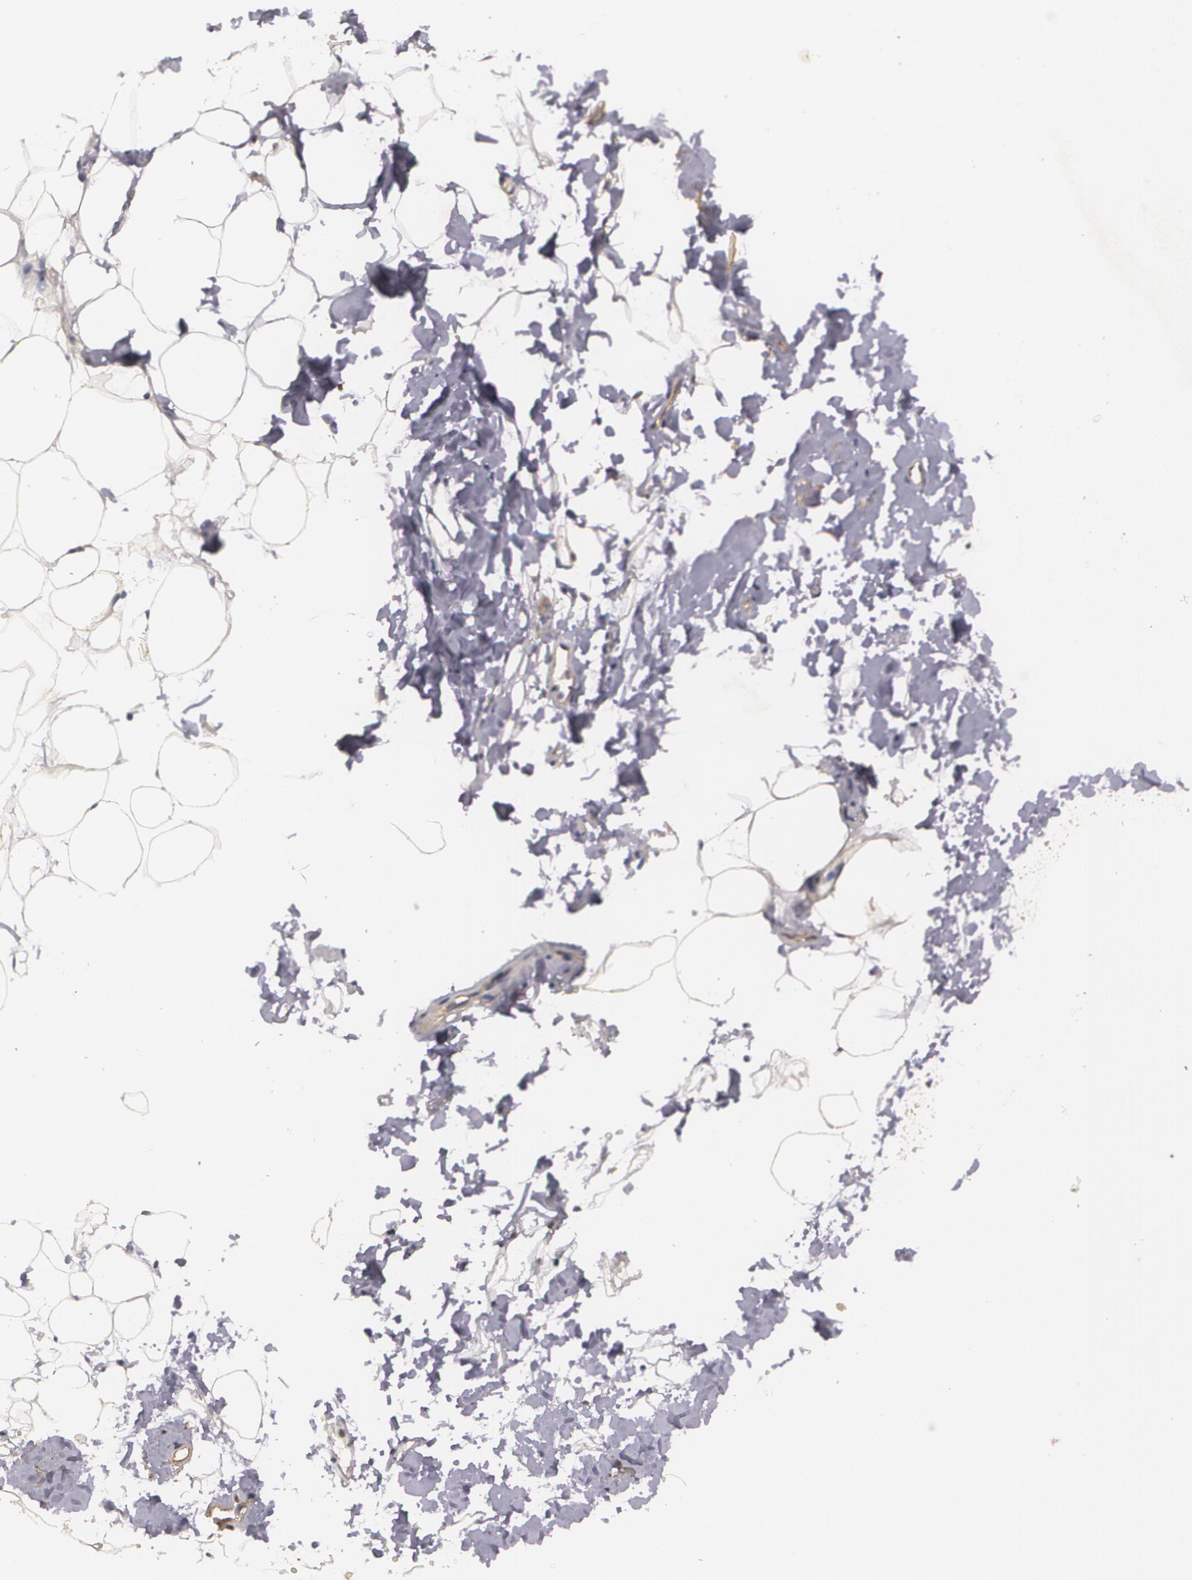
{"staining": {"intensity": "weak", "quantity": ">75%", "location": "cytoplasmic/membranous"}, "tissue": "adipose tissue", "cell_type": "Adipocytes", "image_type": "normal", "snomed": [{"axis": "morphology", "description": "Normal tissue, NOS"}, {"axis": "morphology", "description": "Fibrosis, NOS"}, {"axis": "topography", "description": "Breast"}], "caption": "IHC histopathology image of unremarkable adipose tissue stained for a protein (brown), which shows low levels of weak cytoplasmic/membranous expression in approximately >75% of adipocytes.", "gene": "BRCA1", "patient": {"sex": "female", "age": 24}}